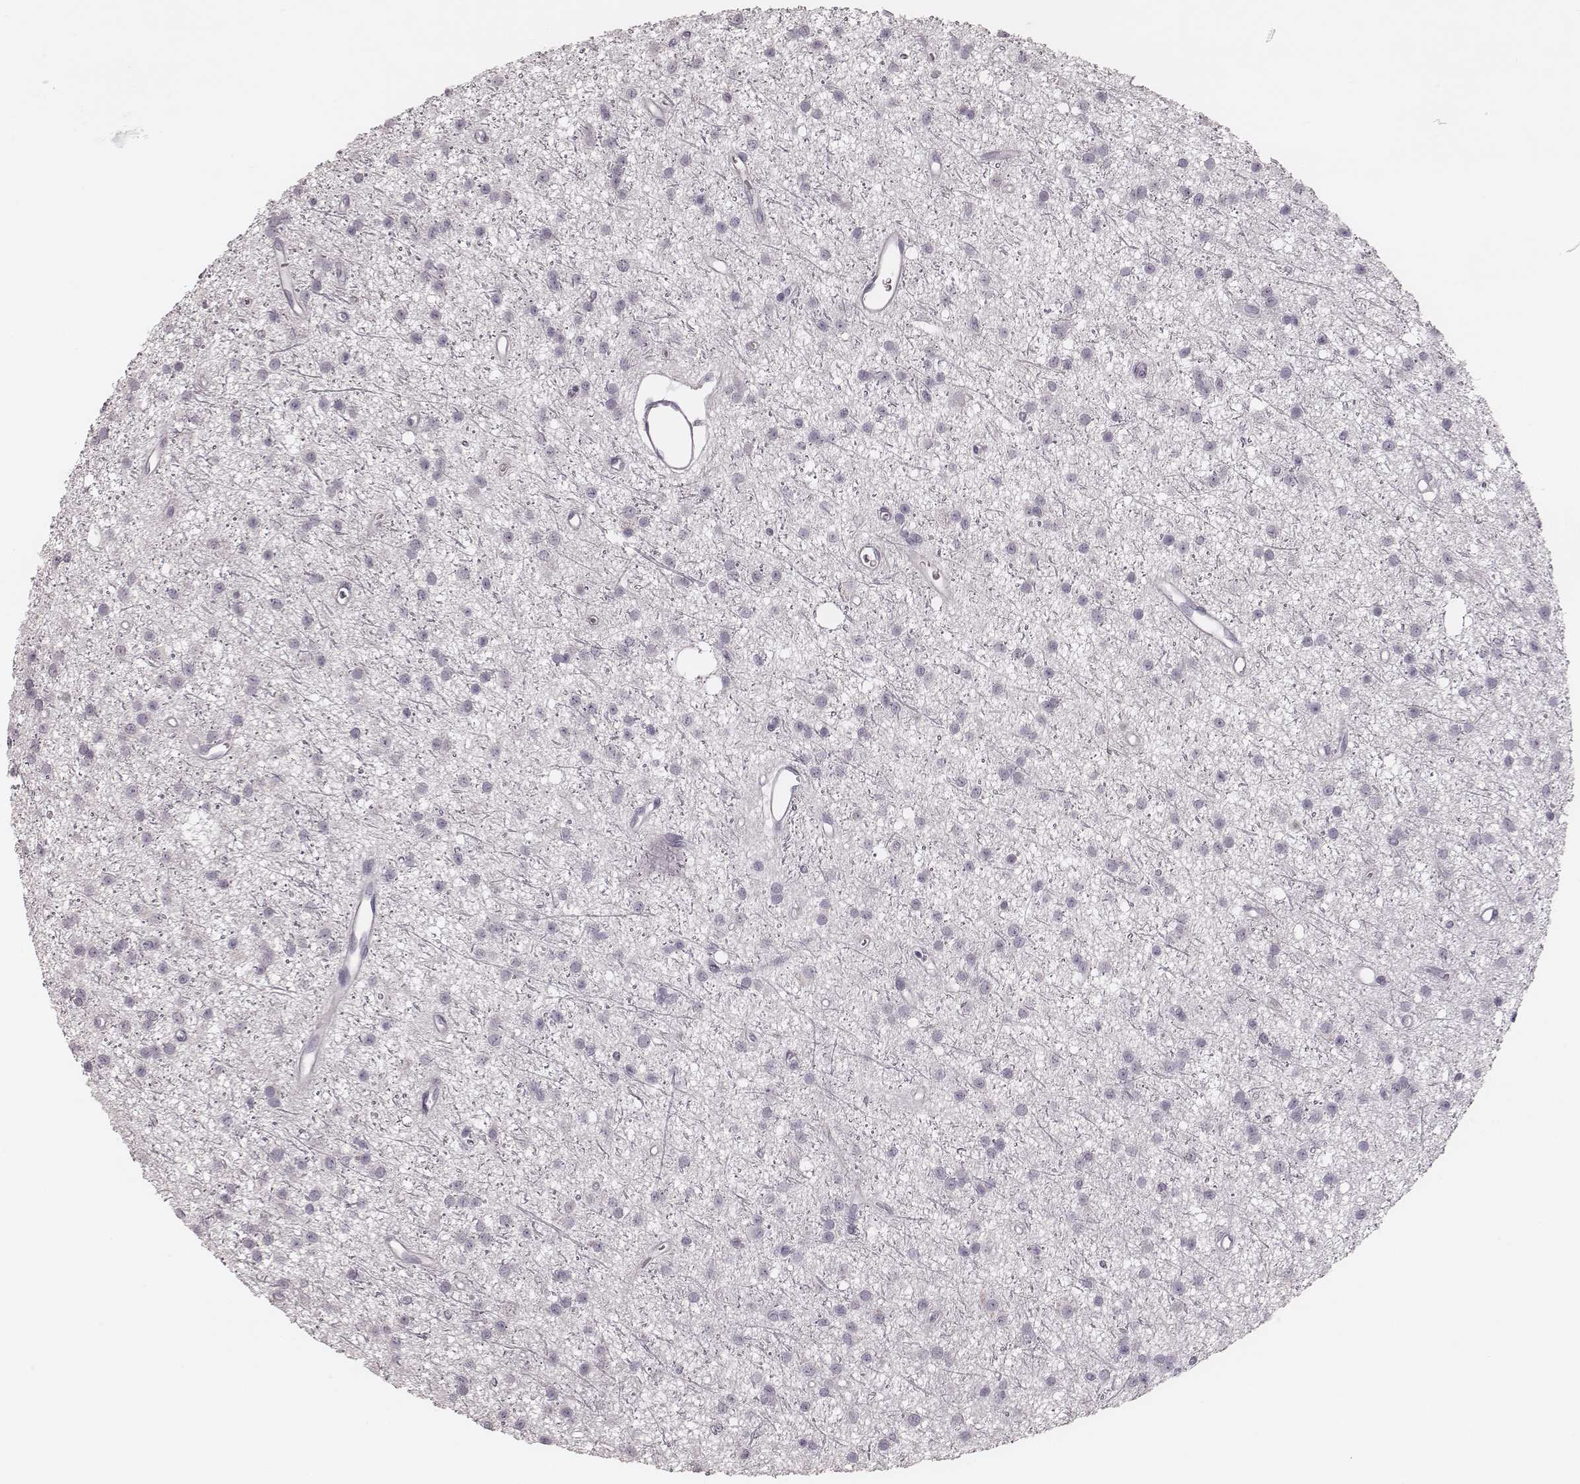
{"staining": {"intensity": "negative", "quantity": "none", "location": "none"}, "tissue": "glioma", "cell_type": "Tumor cells", "image_type": "cancer", "snomed": [{"axis": "morphology", "description": "Glioma, malignant, Low grade"}, {"axis": "topography", "description": "Brain"}], "caption": "This is an immunohistochemistry histopathology image of human malignant glioma (low-grade). There is no staining in tumor cells.", "gene": "SPA17", "patient": {"sex": "male", "age": 27}}